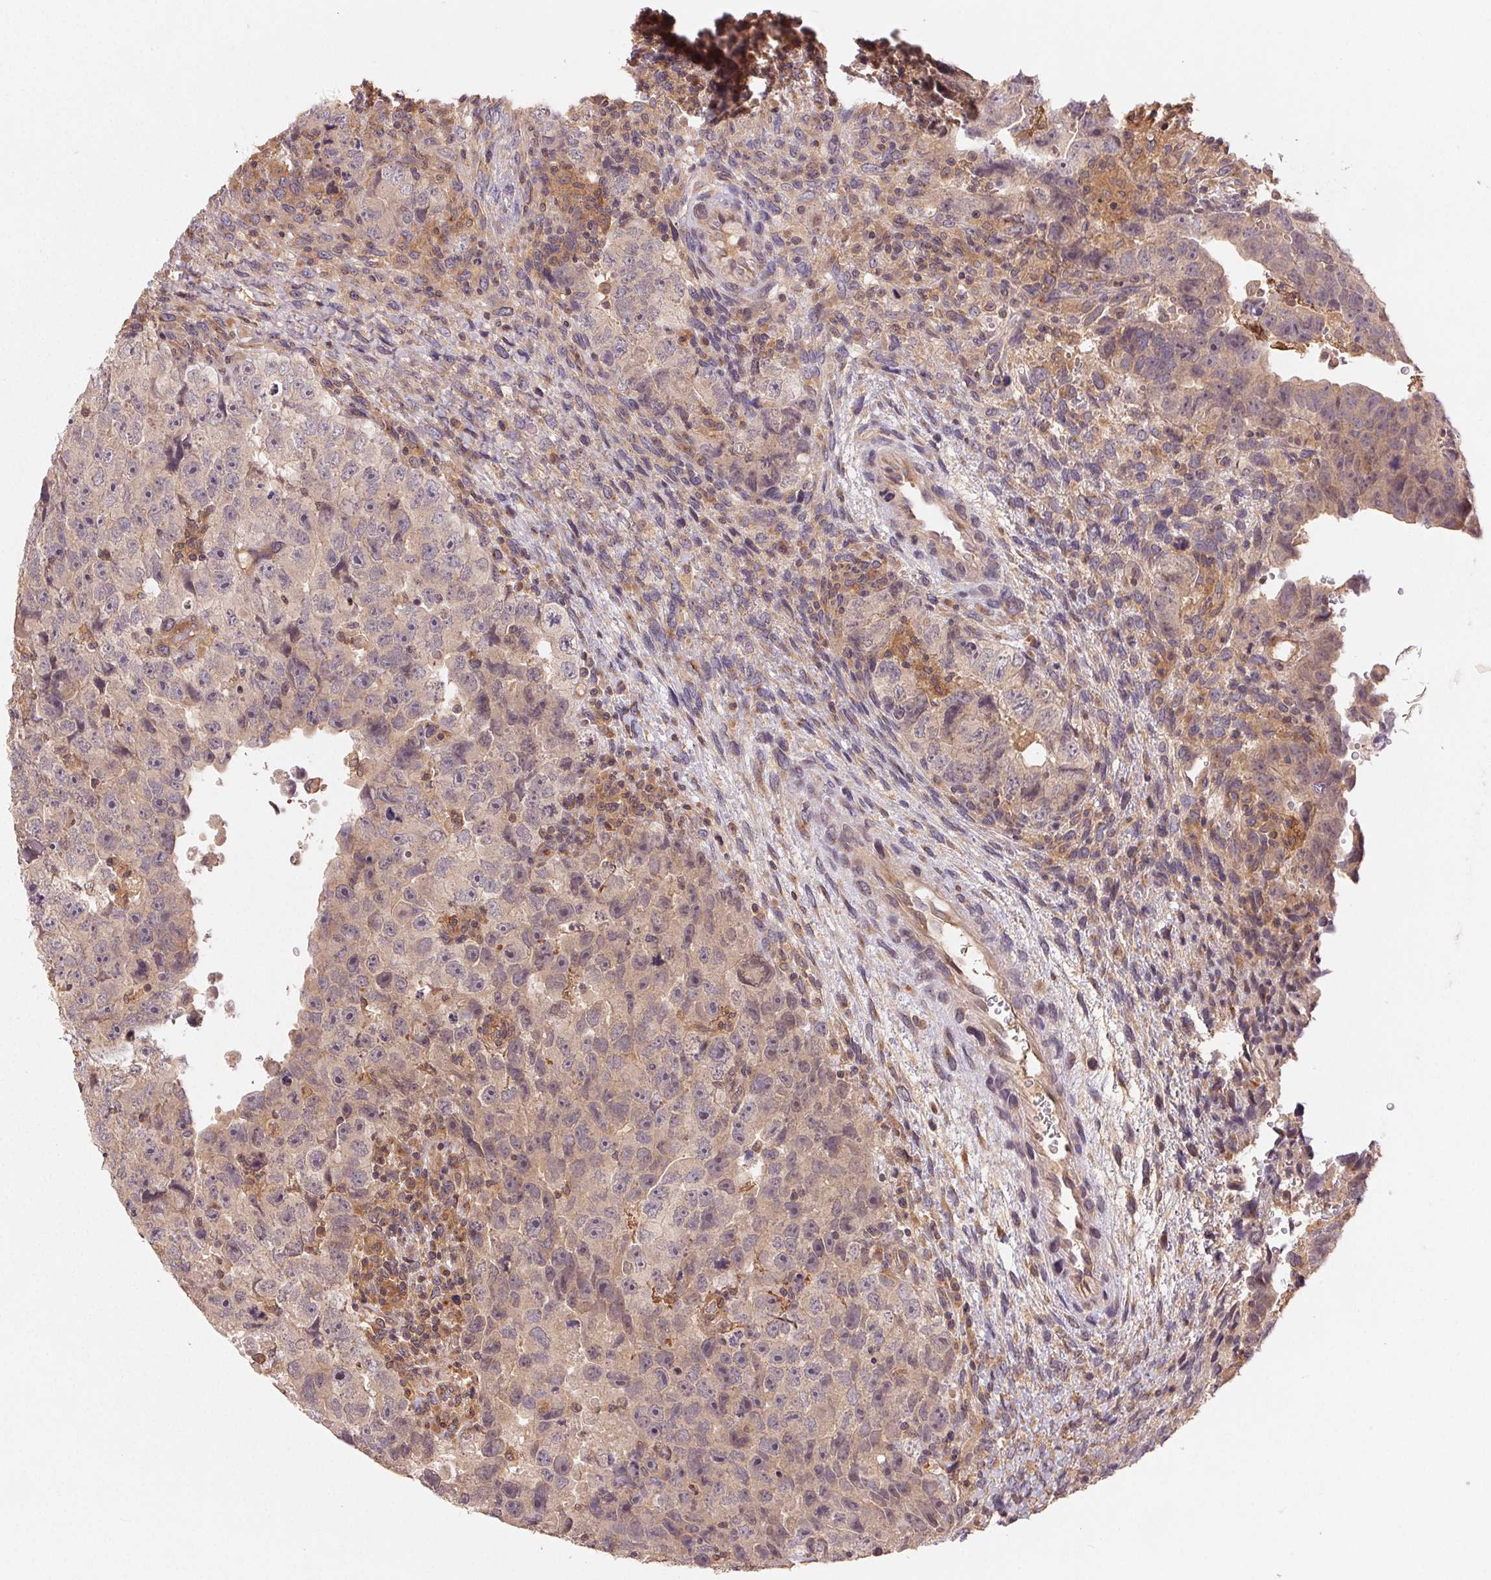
{"staining": {"intensity": "weak", "quantity": "<25%", "location": "cytoplasmic/membranous"}, "tissue": "testis cancer", "cell_type": "Tumor cells", "image_type": "cancer", "snomed": [{"axis": "morphology", "description": "Carcinoma, Embryonal, NOS"}, {"axis": "topography", "description": "Testis"}], "caption": "An image of testis cancer (embryonal carcinoma) stained for a protein exhibits no brown staining in tumor cells. The staining was performed using DAB (3,3'-diaminobenzidine) to visualize the protein expression in brown, while the nuclei were stained in blue with hematoxylin (Magnification: 20x).", "gene": "MAPKAPK2", "patient": {"sex": "male", "age": 24}}